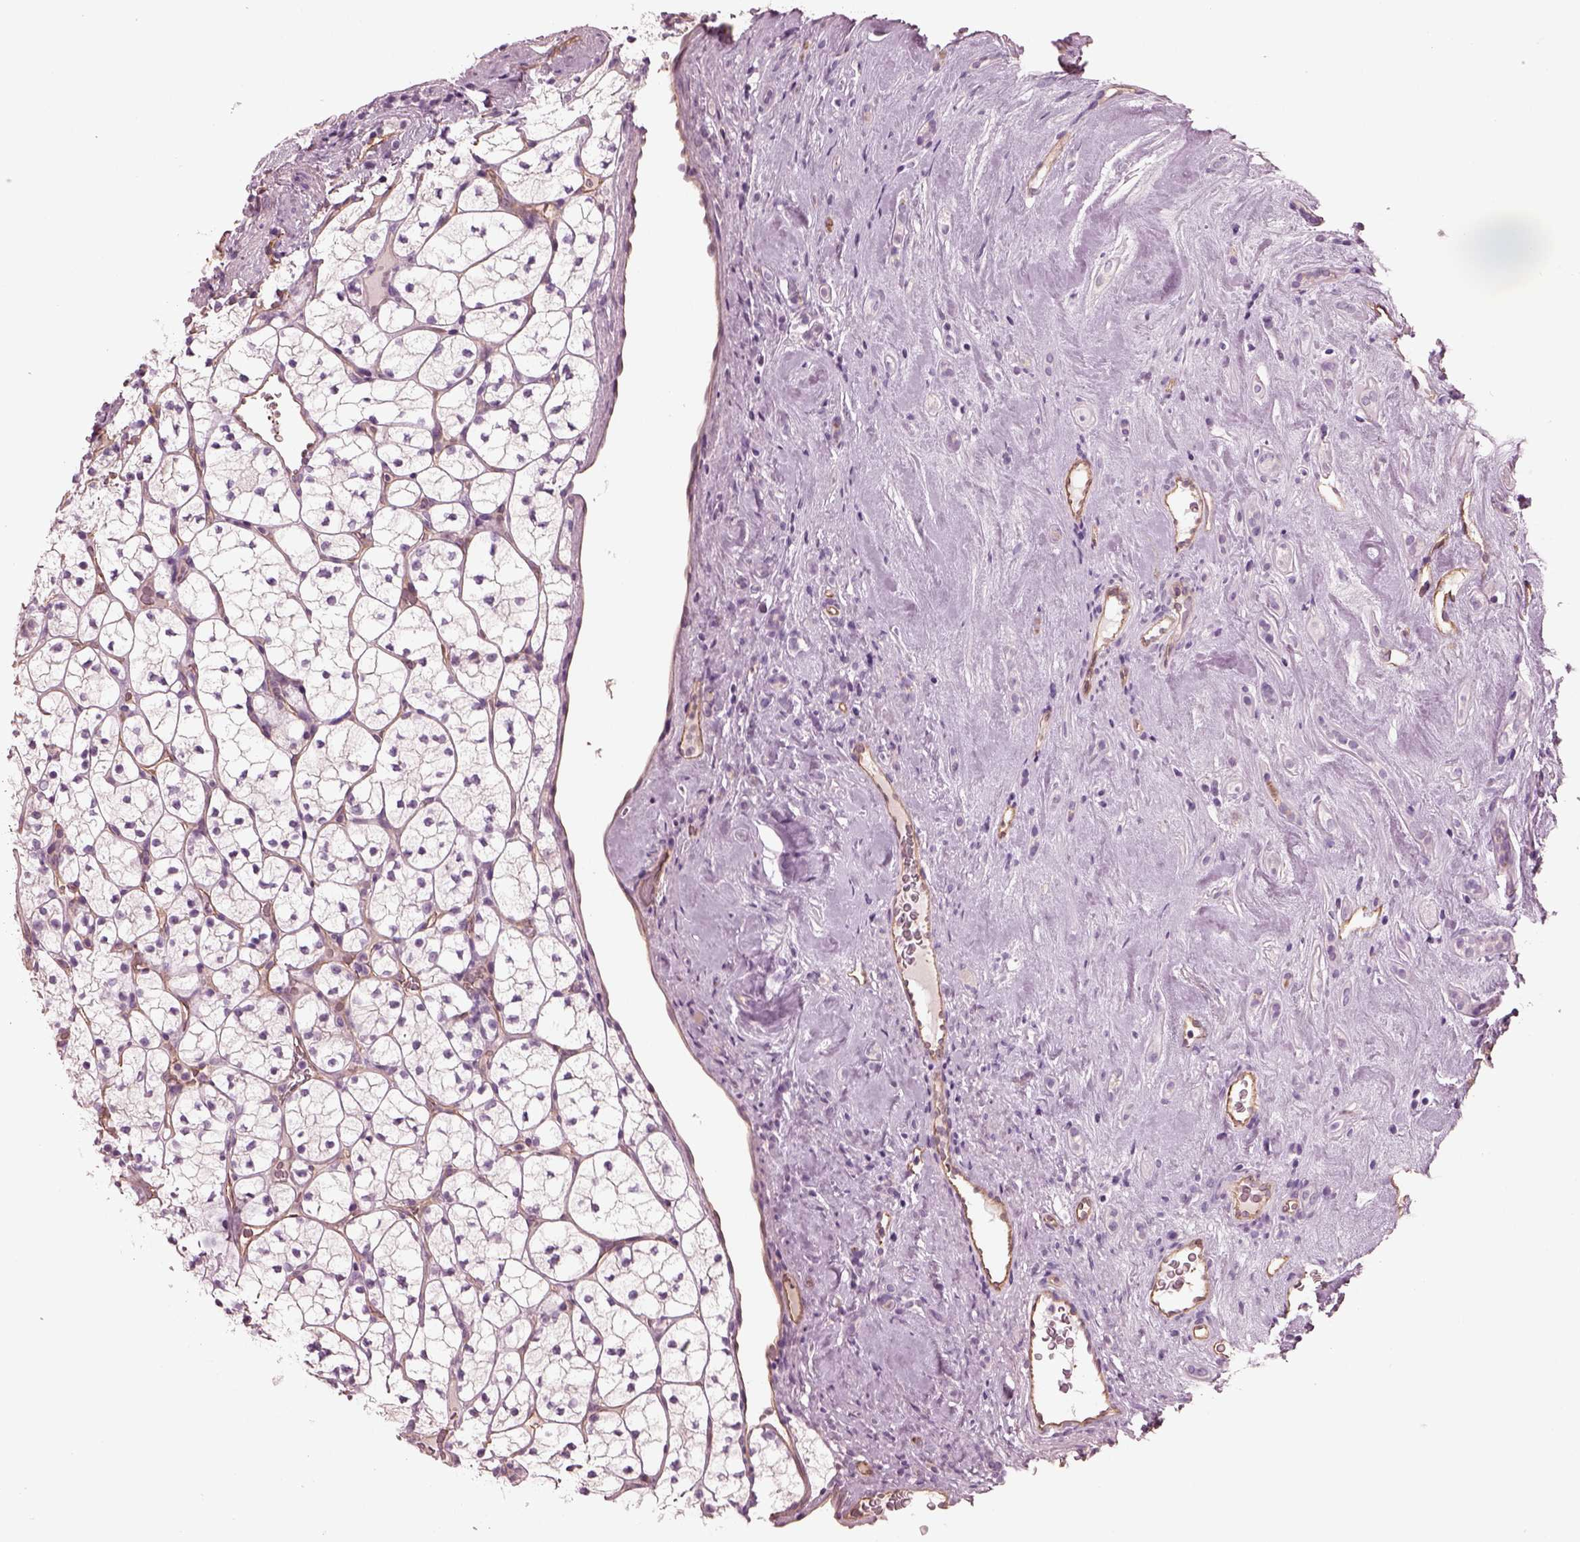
{"staining": {"intensity": "negative", "quantity": "none", "location": "none"}, "tissue": "renal cancer", "cell_type": "Tumor cells", "image_type": "cancer", "snomed": [{"axis": "morphology", "description": "Adenocarcinoma, NOS"}, {"axis": "topography", "description": "Kidney"}], "caption": "Micrograph shows no protein positivity in tumor cells of renal adenocarcinoma tissue.", "gene": "EIF4E1B", "patient": {"sex": "female", "age": 89}}